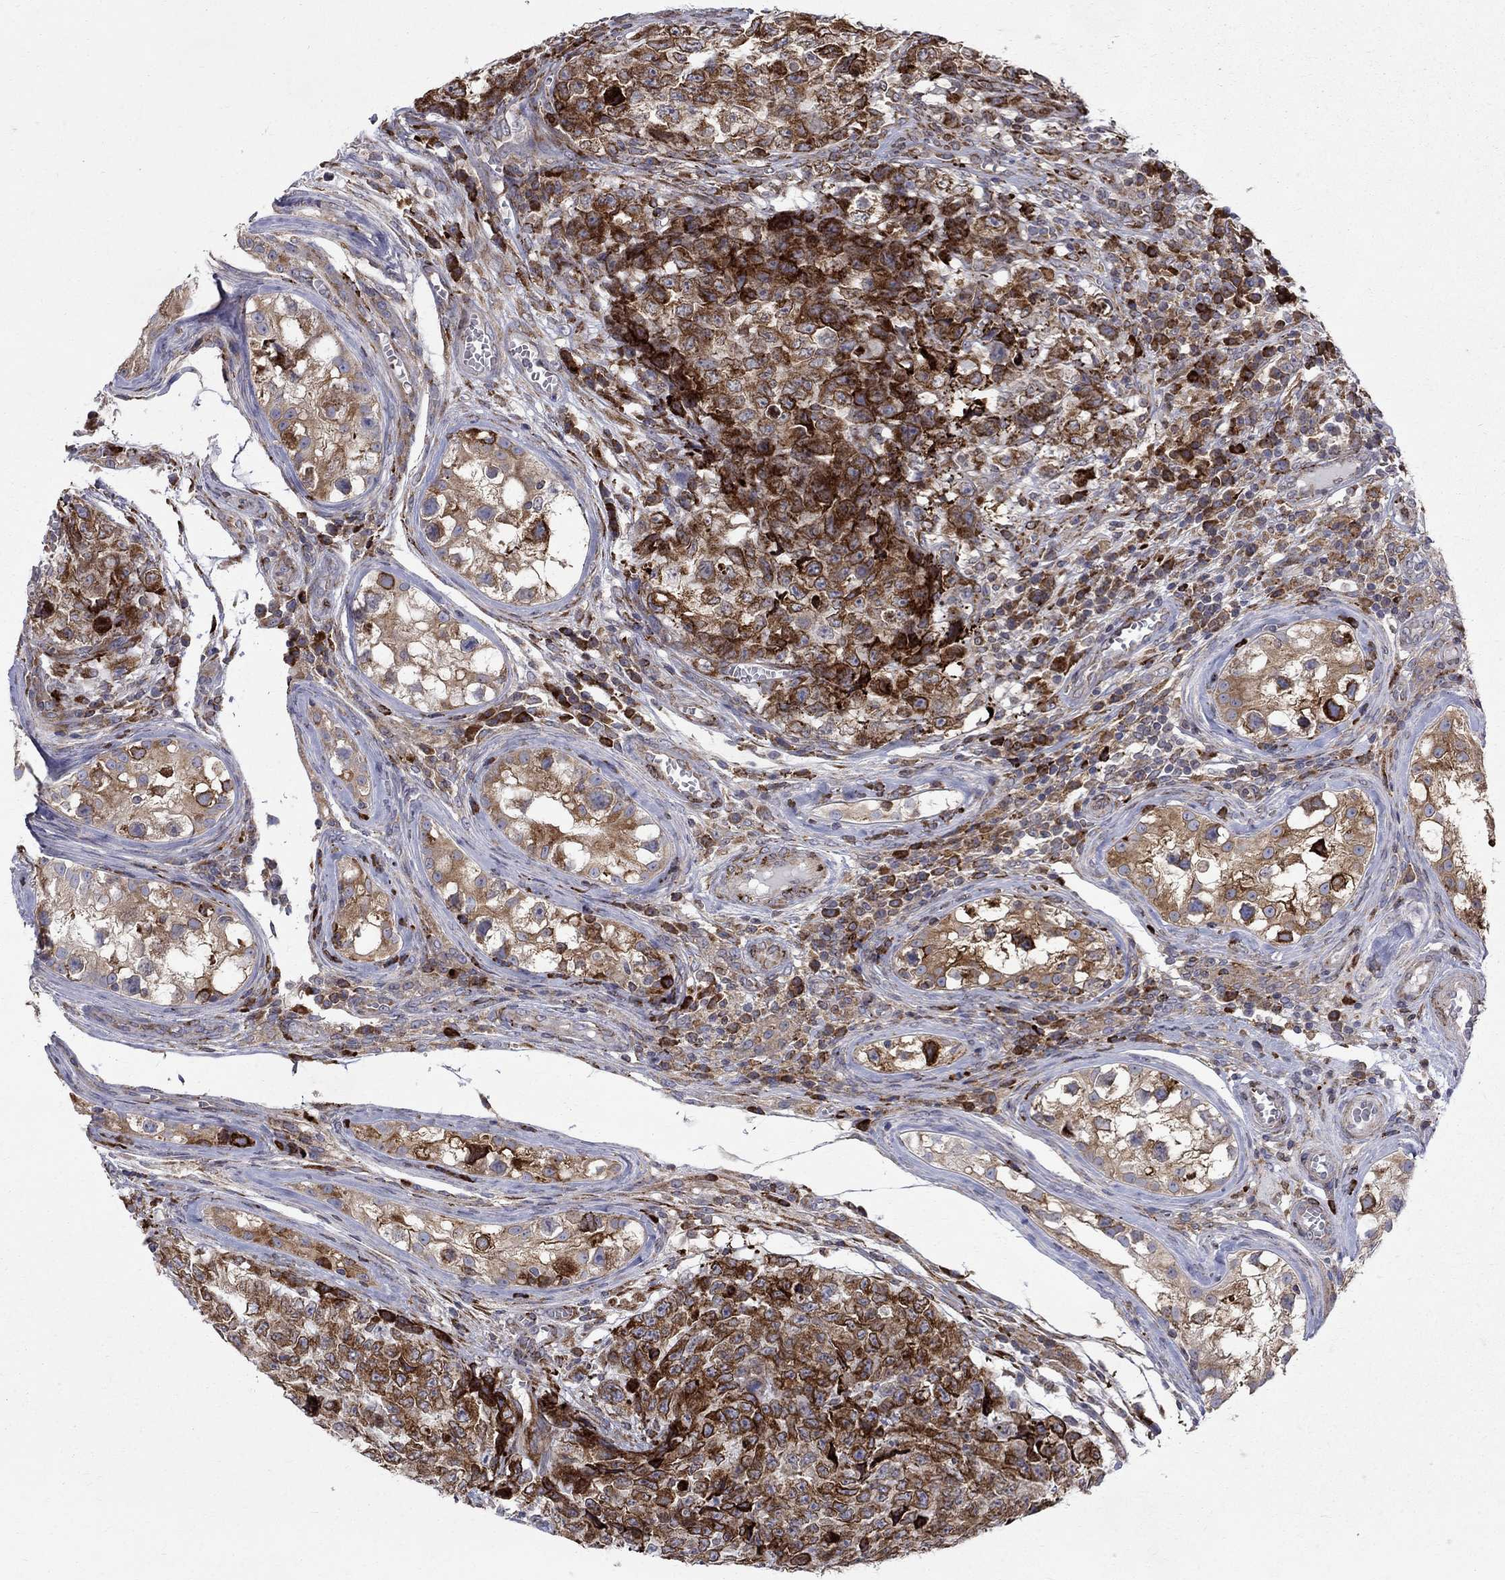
{"staining": {"intensity": "strong", "quantity": ">75%", "location": "cytoplasmic/membranous,nuclear"}, "tissue": "testis cancer", "cell_type": "Tumor cells", "image_type": "cancer", "snomed": [{"axis": "morphology", "description": "Carcinoma, Embryonal, NOS"}, {"axis": "topography", "description": "Testis"}], "caption": "Testis embryonal carcinoma stained with IHC demonstrates strong cytoplasmic/membranous and nuclear staining in about >75% of tumor cells.", "gene": "CAB39L", "patient": {"sex": "male", "age": 23}}